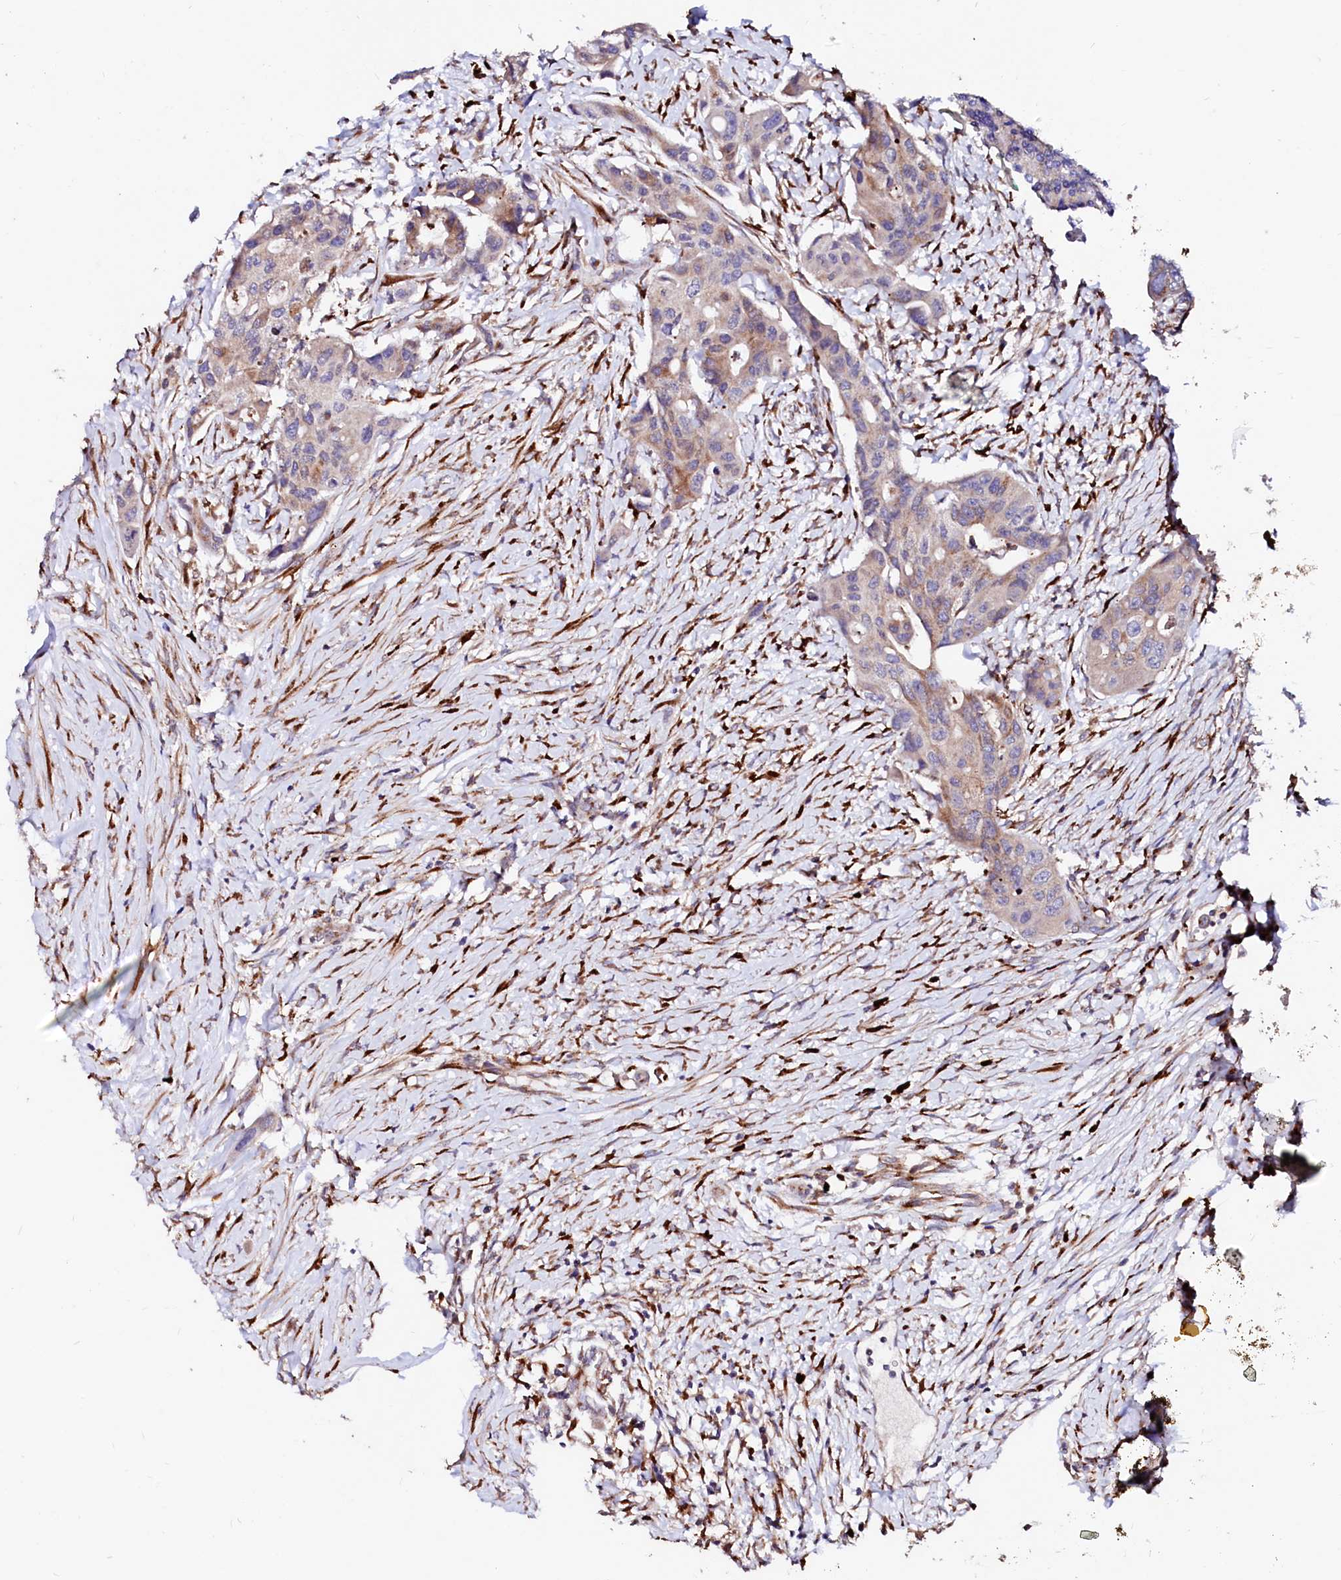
{"staining": {"intensity": "moderate", "quantity": "<25%", "location": "cytoplasmic/membranous"}, "tissue": "colorectal cancer", "cell_type": "Tumor cells", "image_type": "cancer", "snomed": [{"axis": "morphology", "description": "Adenocarcinoma, NOS"}, {"axis": "topography", "description": "Colon"}], "caption": "About <25% of tumor cells in human colorectal cancer exhibit moderate cytoplasmic/membranous protein positivity as visualized by brown immunohistochemical staining.", "gene": "LMAN1", "patient": {"sex": "male", "age": 77}}